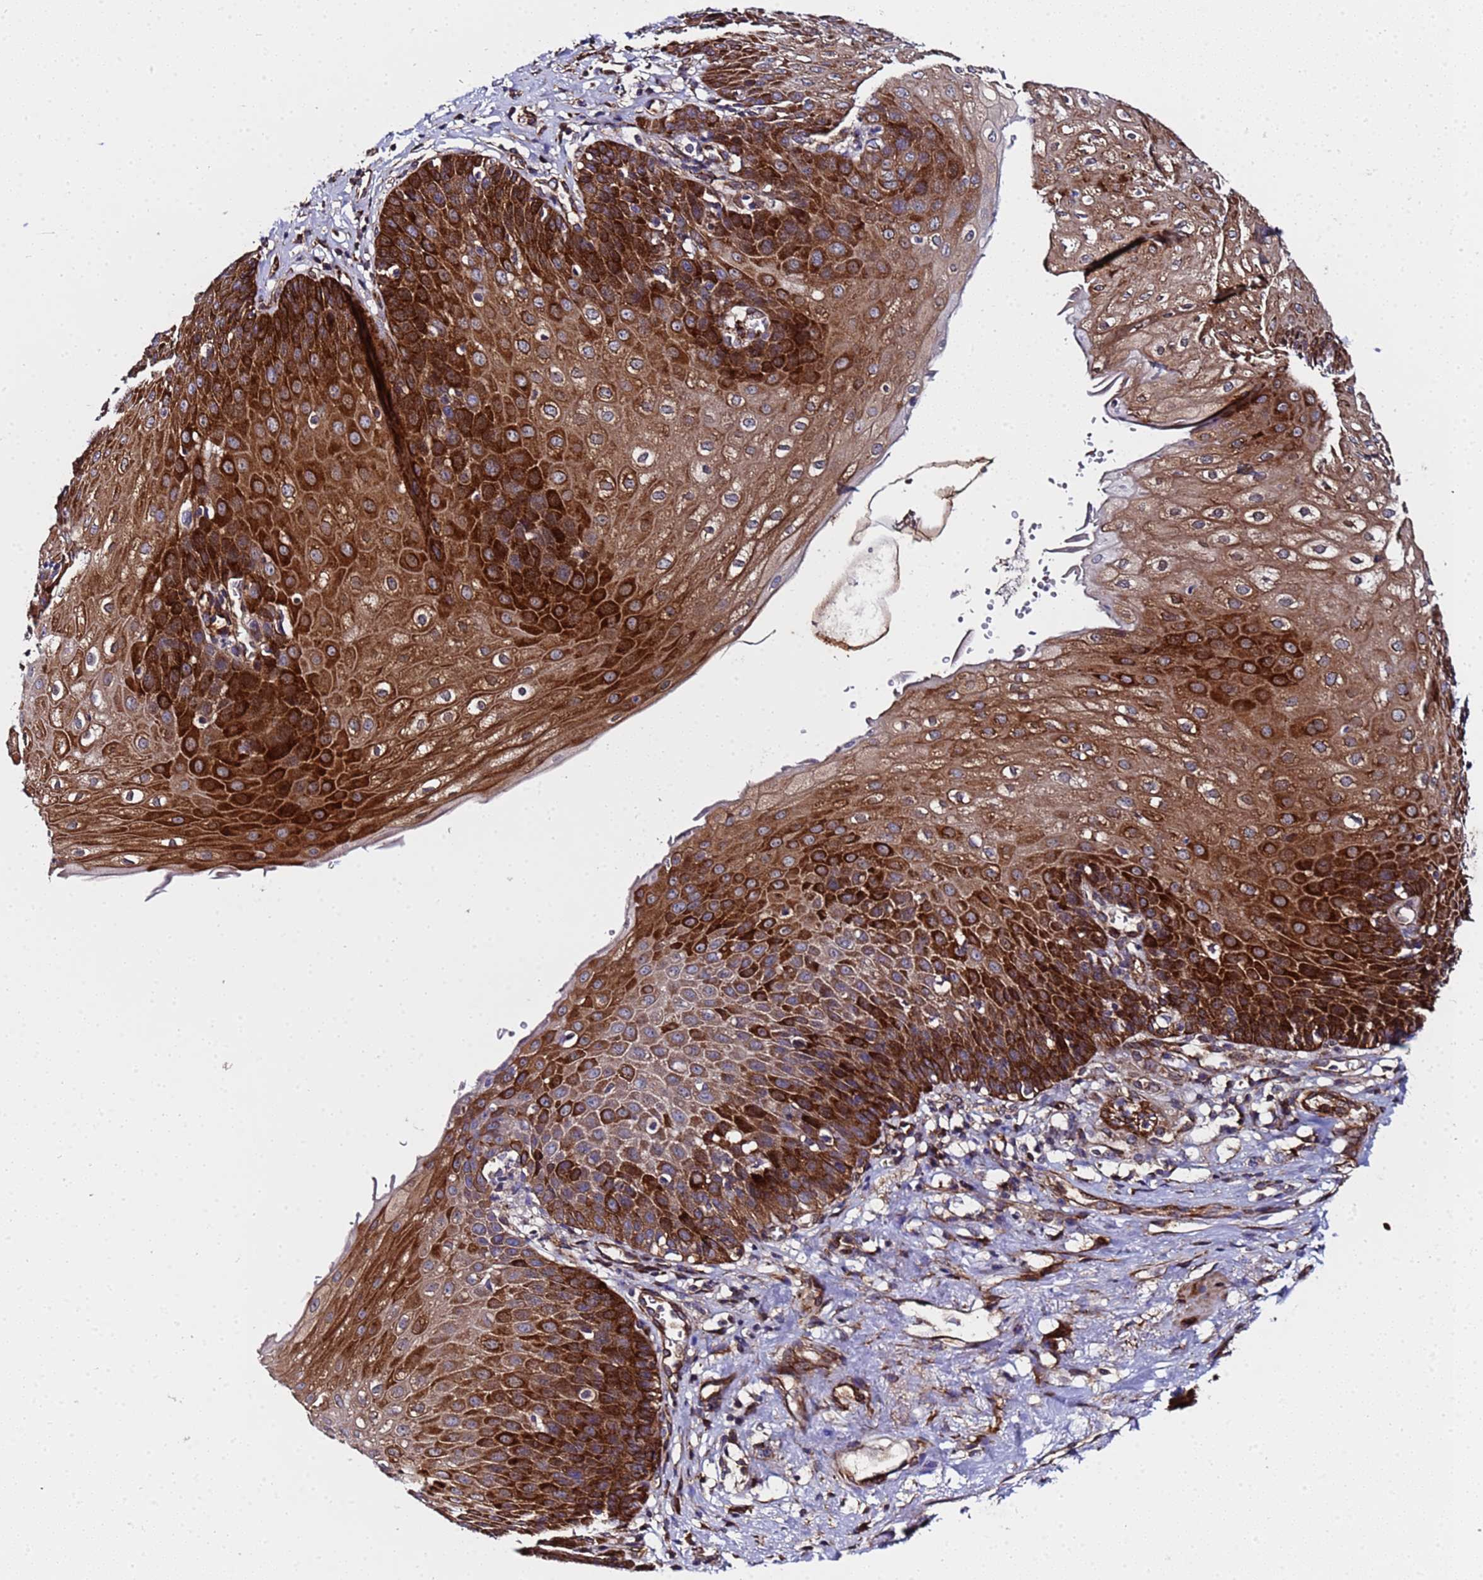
{"staining": {"intensity": "strong", "quantity": ">75%", "location": "cytoplasmic/membranous"}, "tissue": "esophagus", "cell_type": "Squamous epithelial cells", "image_type": "normal", "snomed": [{"axis": "morphology", "description": "Normal tissue, NOS"}, {"axis": "topography", "description": "Esophagus"}], "caption": "Immunohistochemistry (IHC) of benign esophagus shows high levels of strong cytoplasmic/membranous expression in approximately >75% of squamous epithelial cells. Ihc stains the protein of interest in brown and the nuclei are stained blue.", "gene": "MOCS1", "patient": {"sex": "male", "age": 71}}